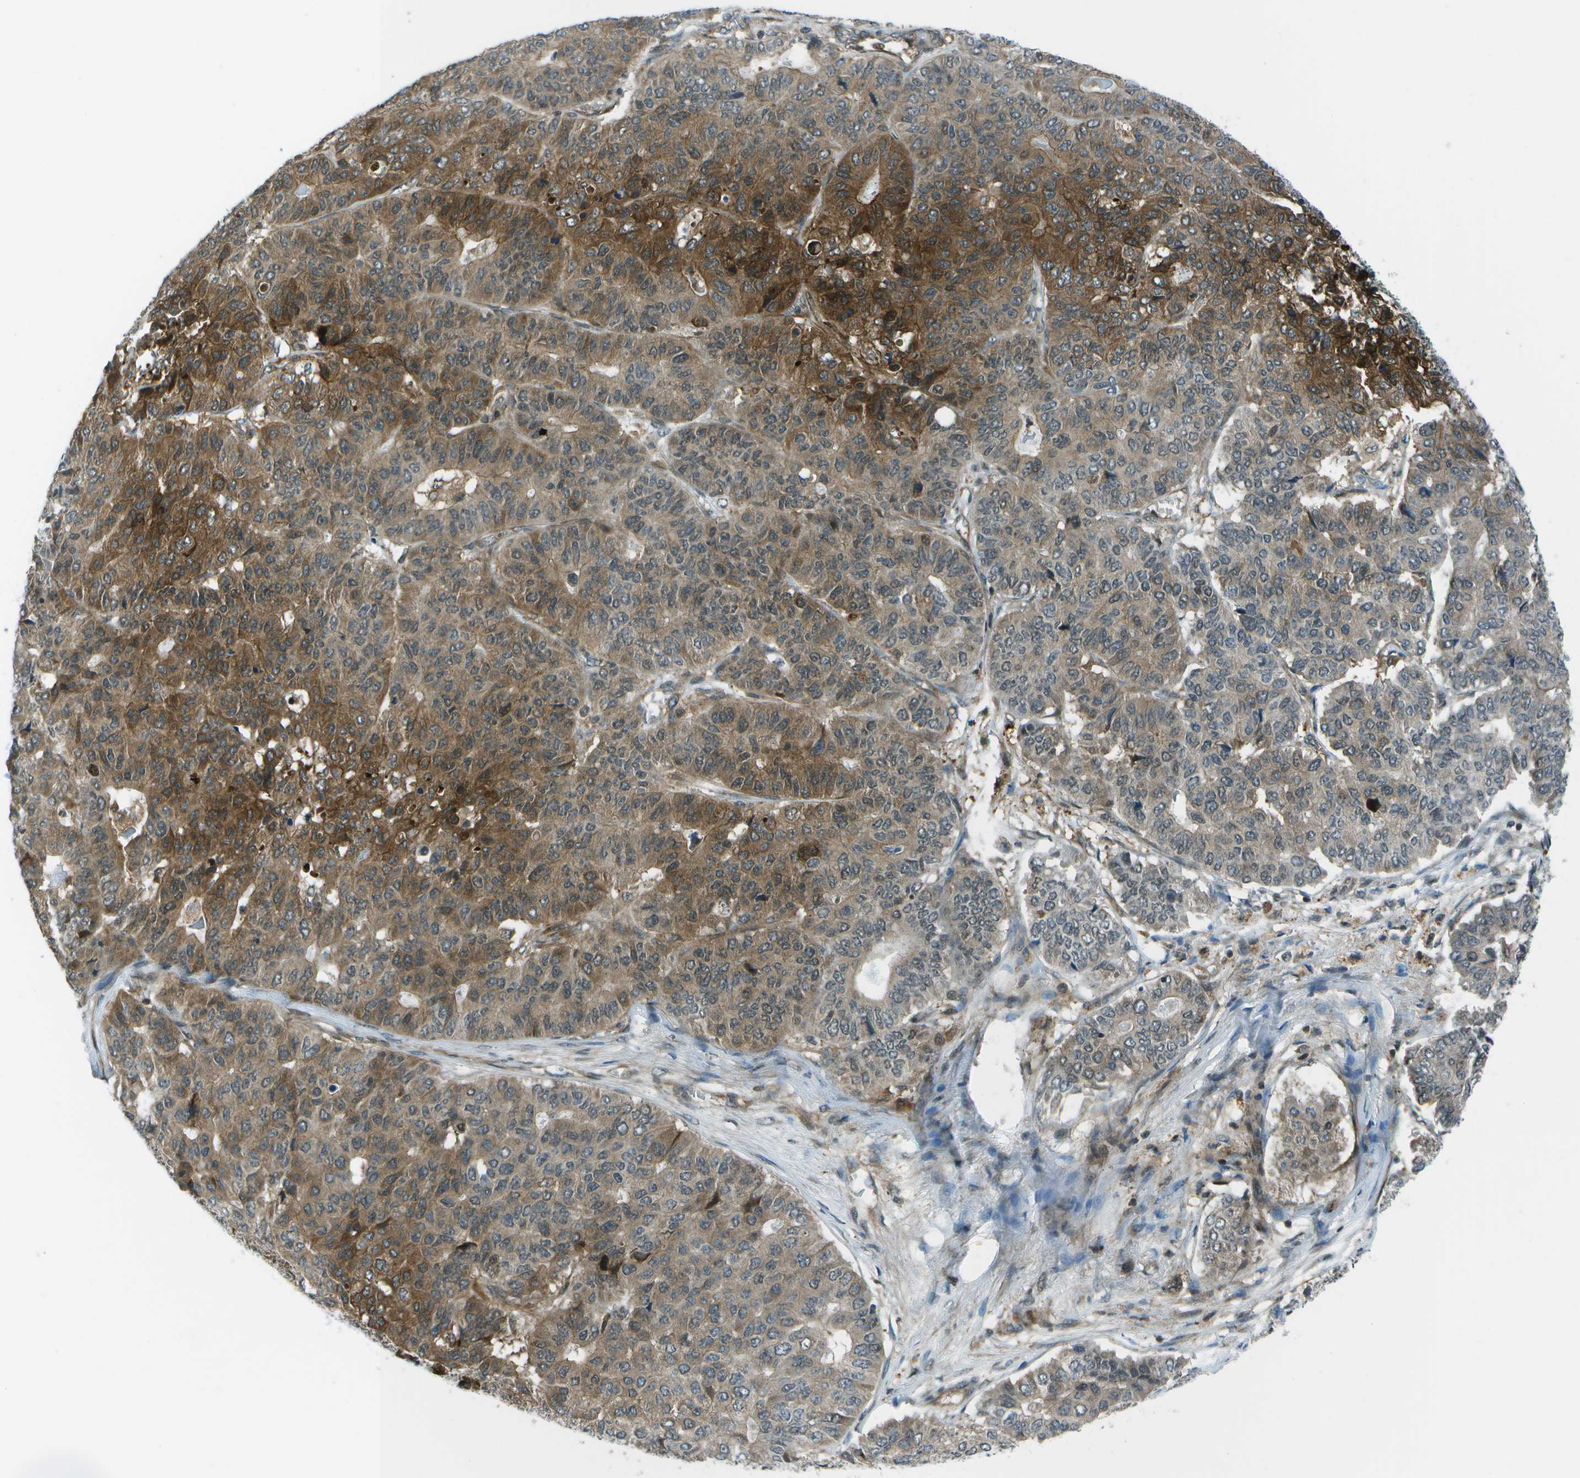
{"staining": {"intensity": "moderate", "quantity": "25%-75%", "location": "cytoplasmic/membranous"}, "tissue": "pancreatic cancer", "cell_type": "Tumor cells", "image_type": "cancer", "snomed": [{"axis": "morphology", "description": "Adenocarcinoma, NOS"}, {"axis": "topography", "description": "Pancreas"}], "caption": "About 25%-75% of tumor cells in human pancreatic adenocarcinoma show moderate cytoplasmic/membranous protein expression as visualized by brown immunohistochemical staining.", "gene": "TMEM19", "patient": {"sex": "male", "age": 50}}